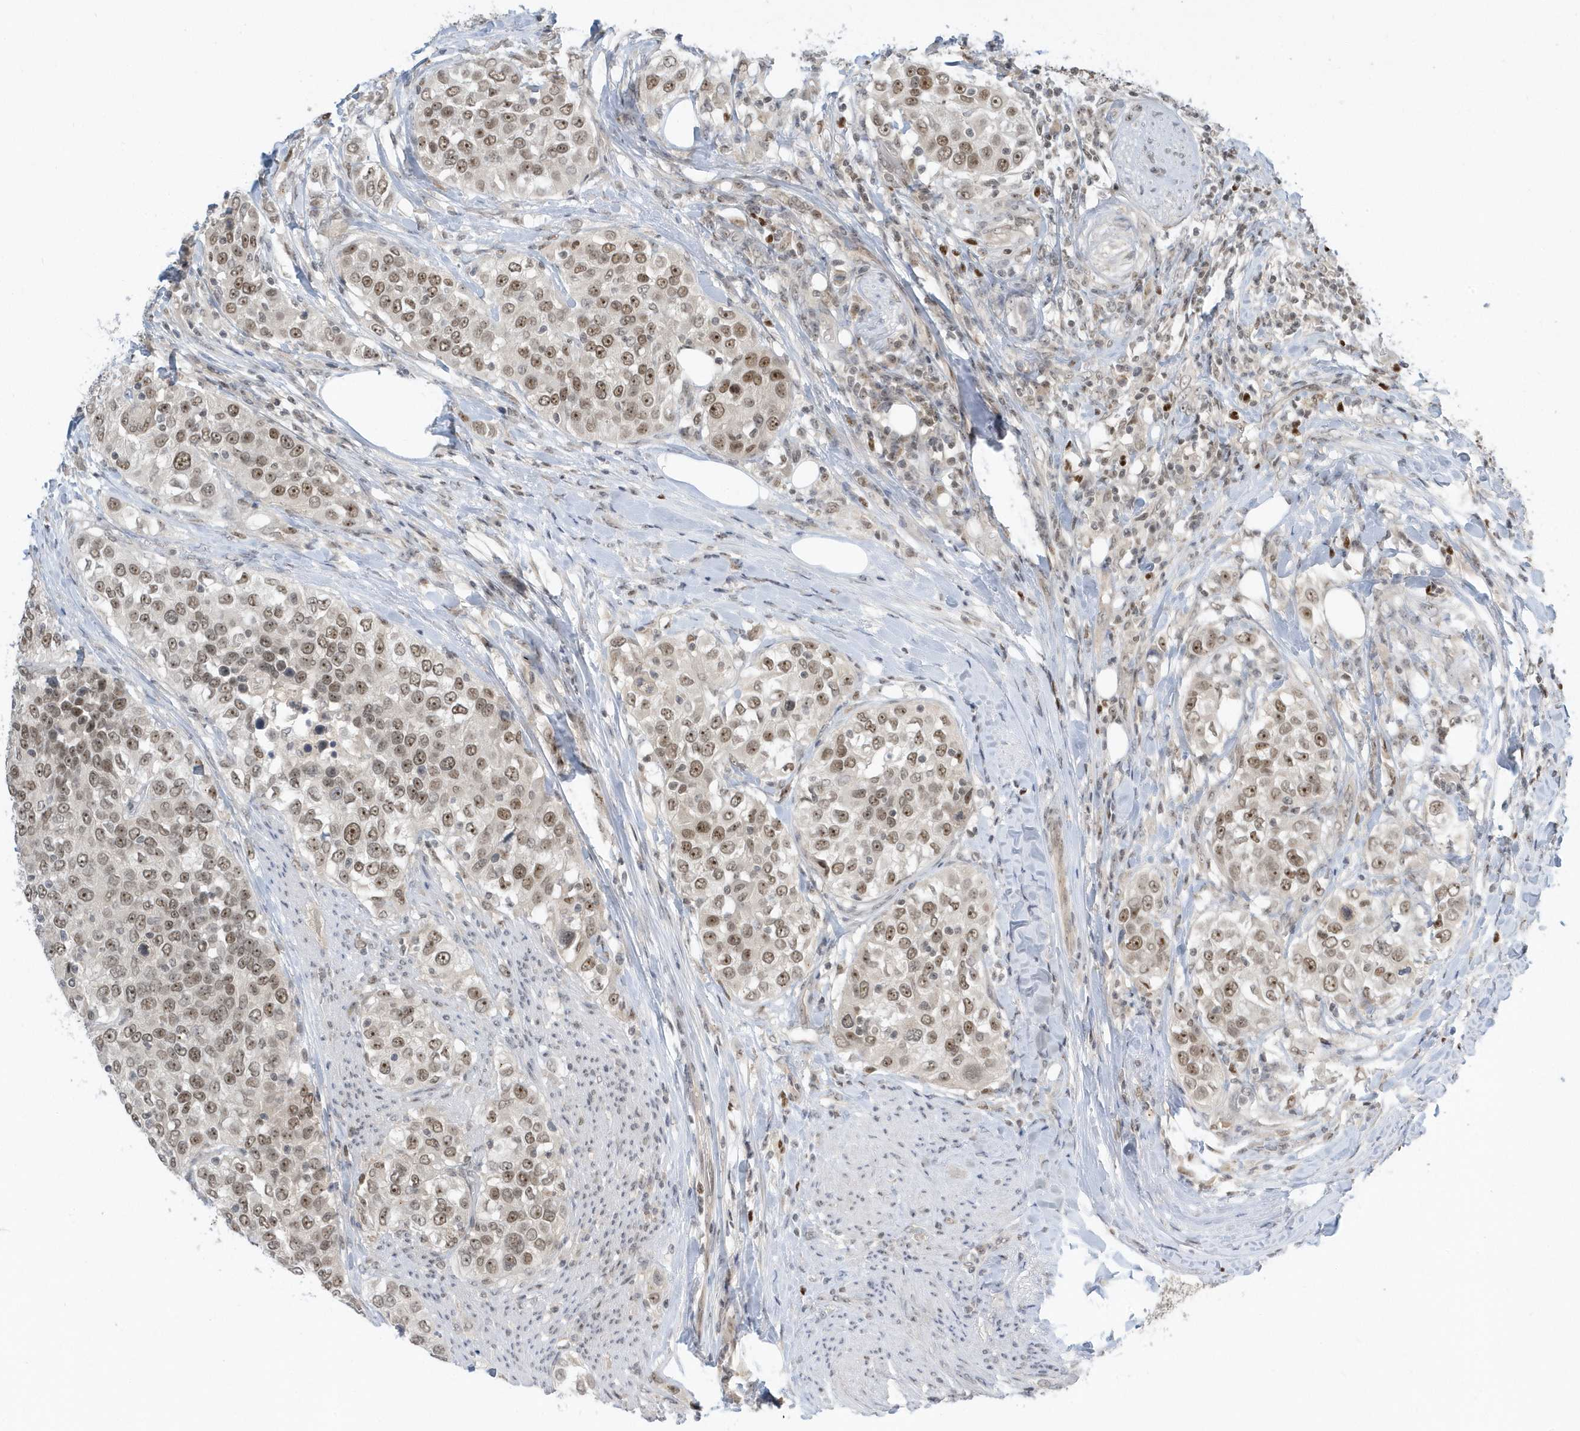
{"staining": {"intensity": "moderate", "quantity": ">75%", "location": "nuclear"}, "tissue": "urothelial cancer", "cell_type": "Tumor cells", "image_type": "cancer", "snomed": [{"axis": "morphology", "description": "Urothelial carcinoma, High grade"}, {"axis": "topography", "description": "Urinary bladder"}], "caption": "Urothelial cancer was stained to show a protein in brown. There is medium levels of moderate nuclear staining in approximately >75% of tumor cells.", "gene": "ZNF740", "patient": {"sex": "female", "age": 80}}